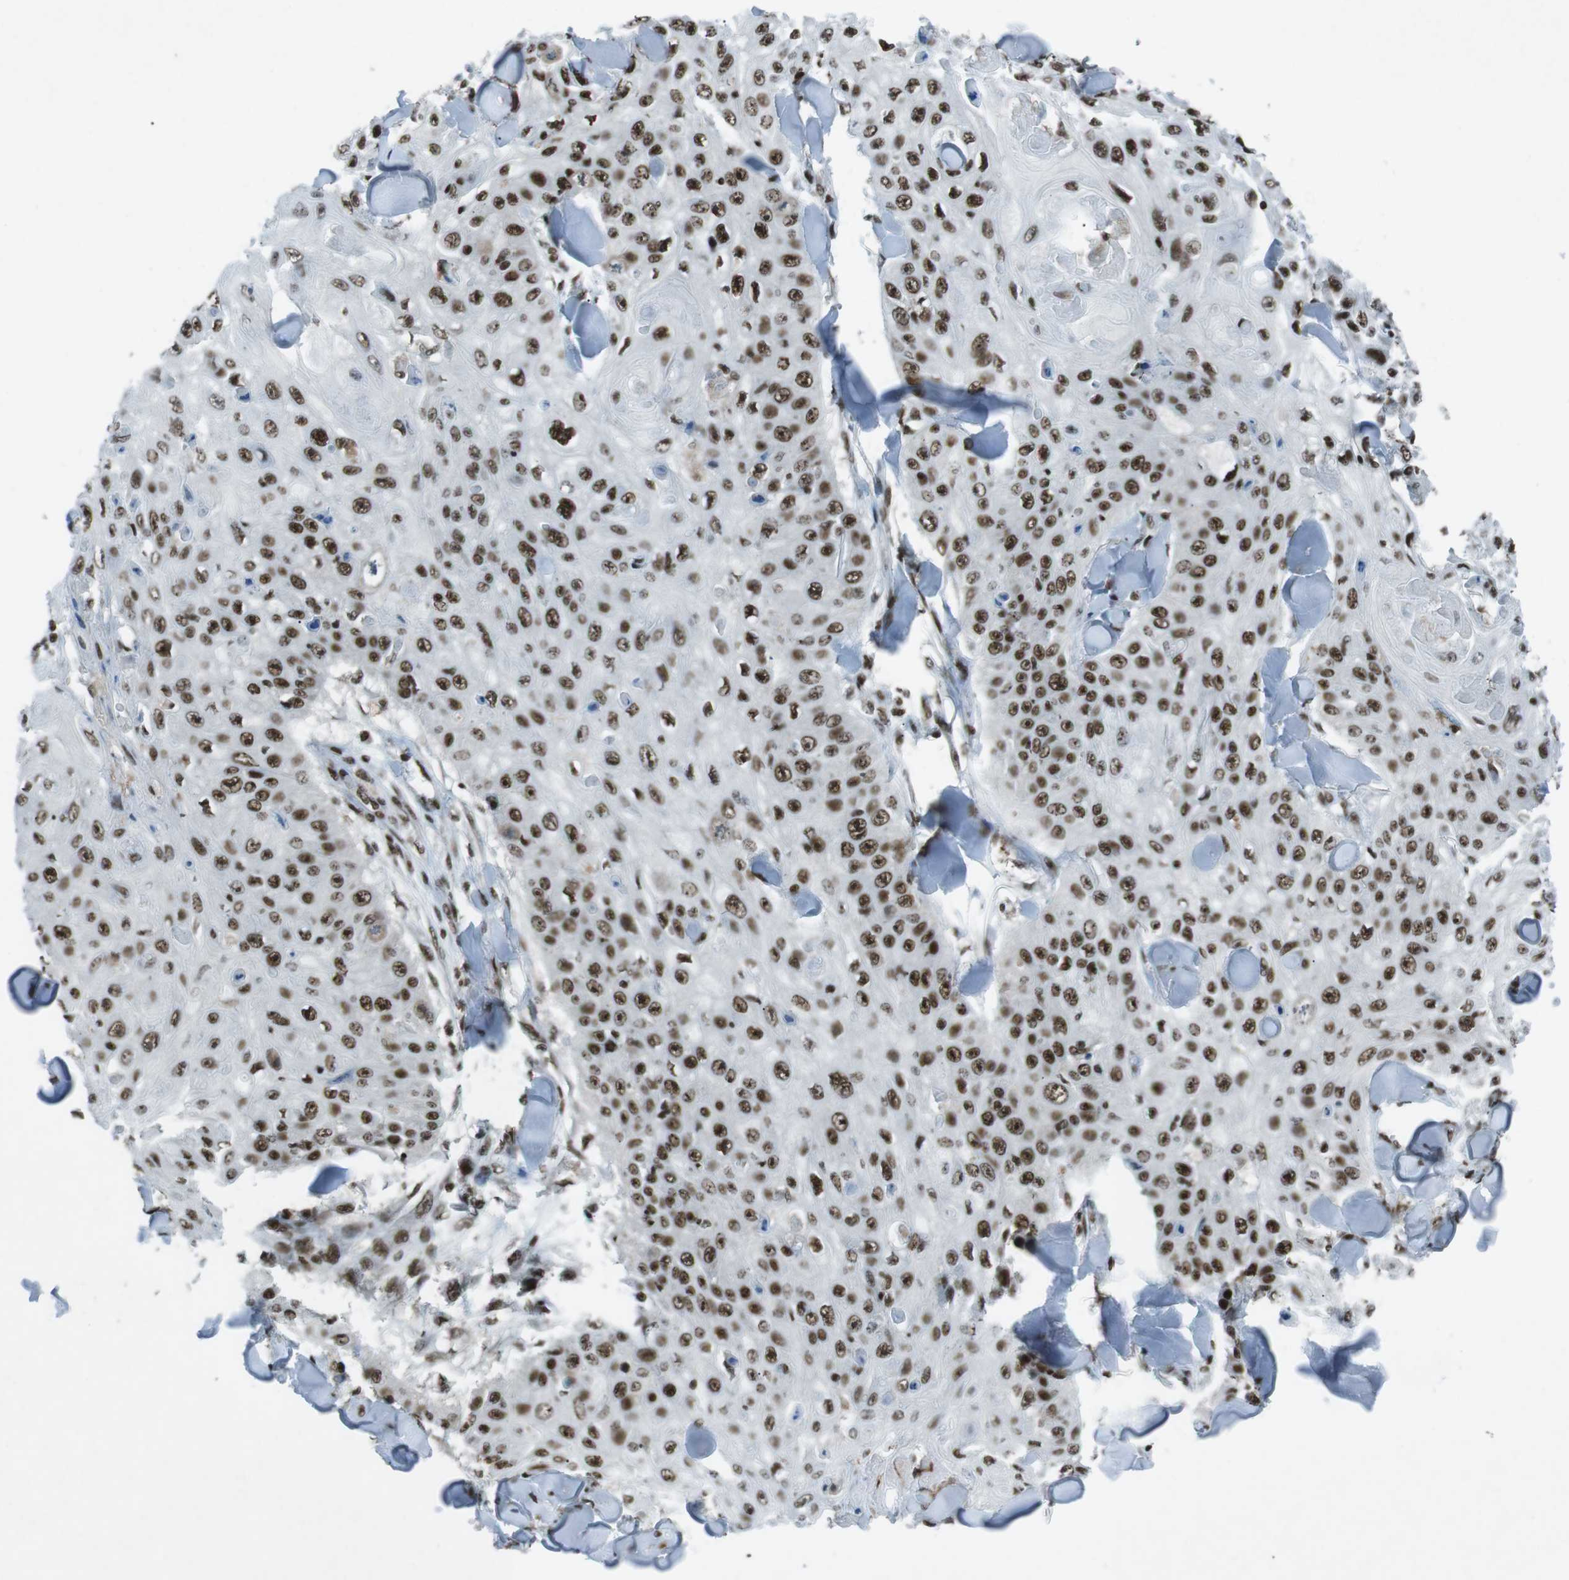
{"staining": {"intensity": "strong", "quantity": ">75%", "location": "nuclear"}, "tissue": "skin cancer", "cell_type": "Tumor cells", "image_type": "cancer", "snomed": [{"axis": "morphology", "description": "Squamous cell carcinoma, NOS"}, {"axis": "topography", "description": "Skin"}], "caption": "Strong nuclear staining is appreciated in about >75% of tumor cells in skin squamous cell carcinoma. The staining was performed using DAB (3,3'-diaminobenzidine), with brown indicating positive protein expression. Nuclei are stained blue with hematoxylin.", "gene": "TAF1", "patient": {"sex": "male", "age": 86}}